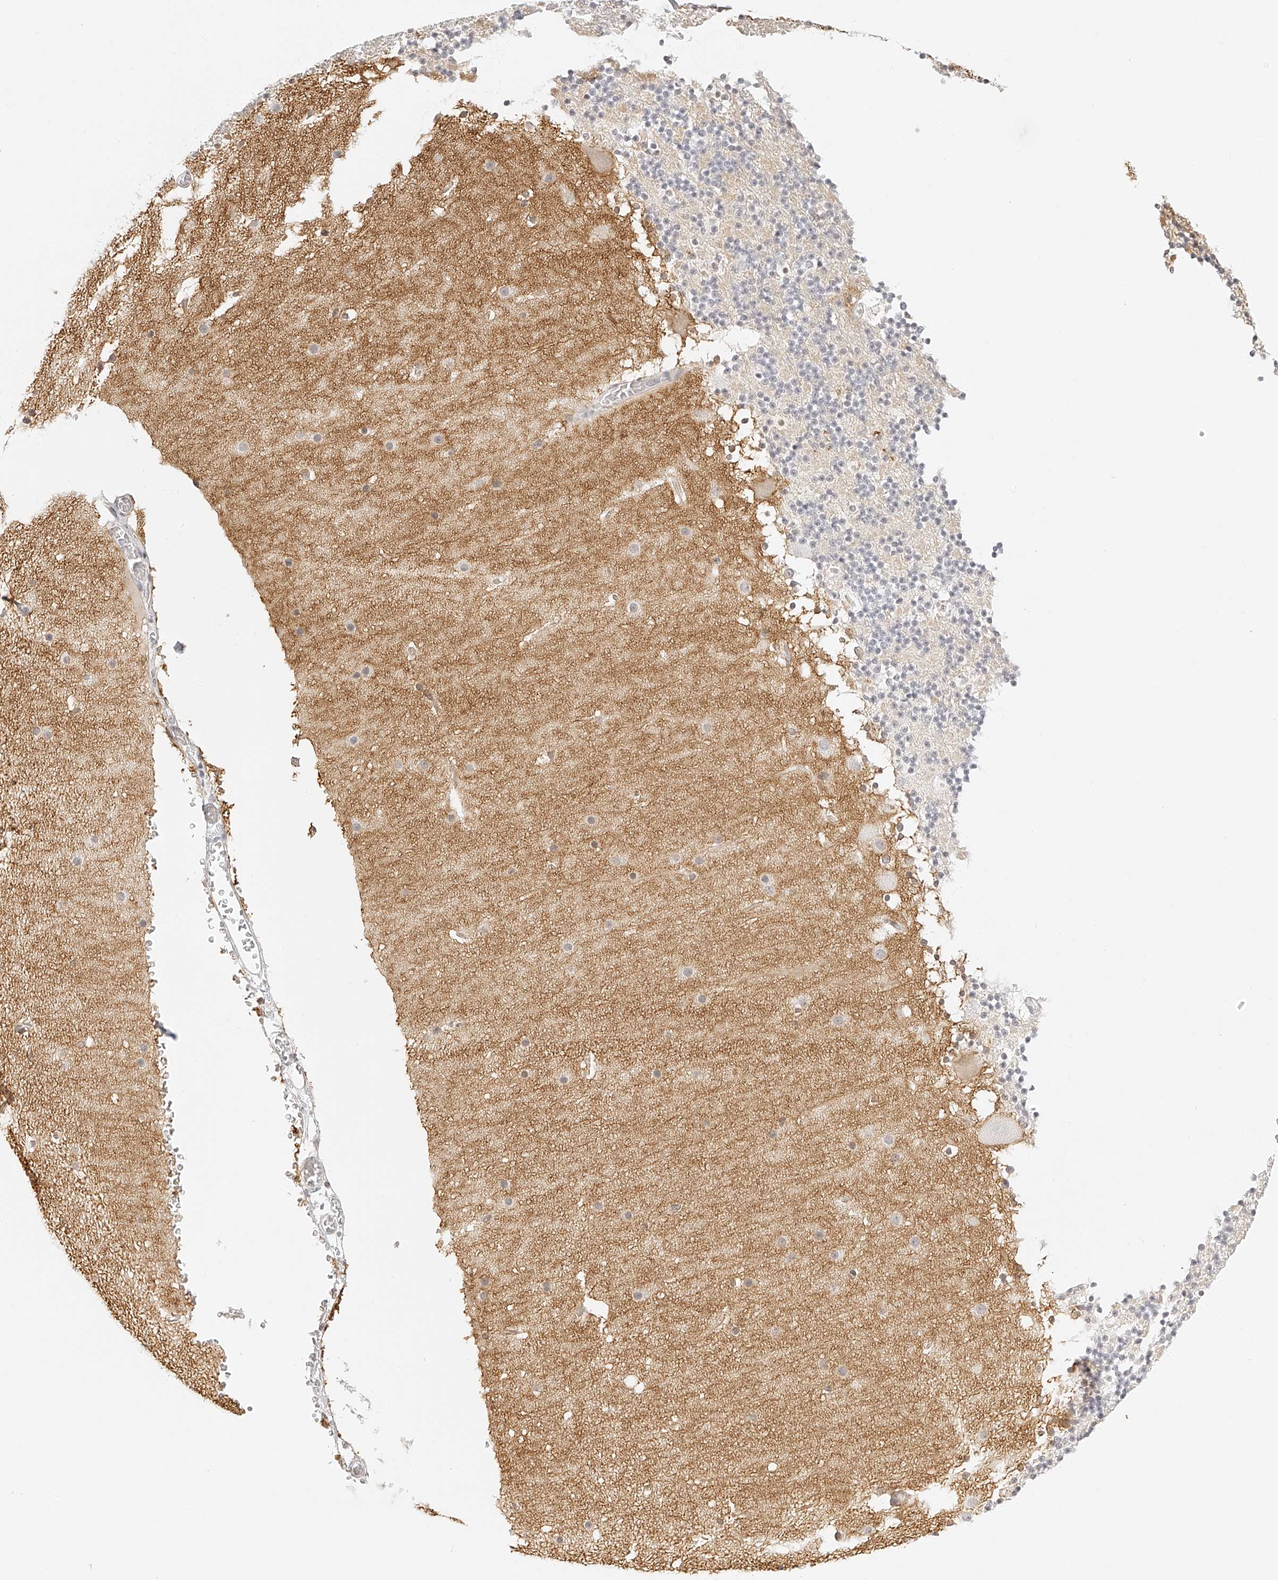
{"staining": {"intensity": "negative", "quantity": "none", "location": "none"}, "tissue": "cerebellum", "cell_type": "Cells in granular layer", "image_type": "normal", "snomed": [{"axis": "morphology", "description": "Normal tissue, NOS"}, {"axis": "topography", "description": "Cerebellum"}], "caption": "Cerebellum stained for a protein using immunohistochemistry (IHC) reveals no staining cells in granular layer.", "gene": "ZFP69", "patient": {"sex": "male", "age": 57}}